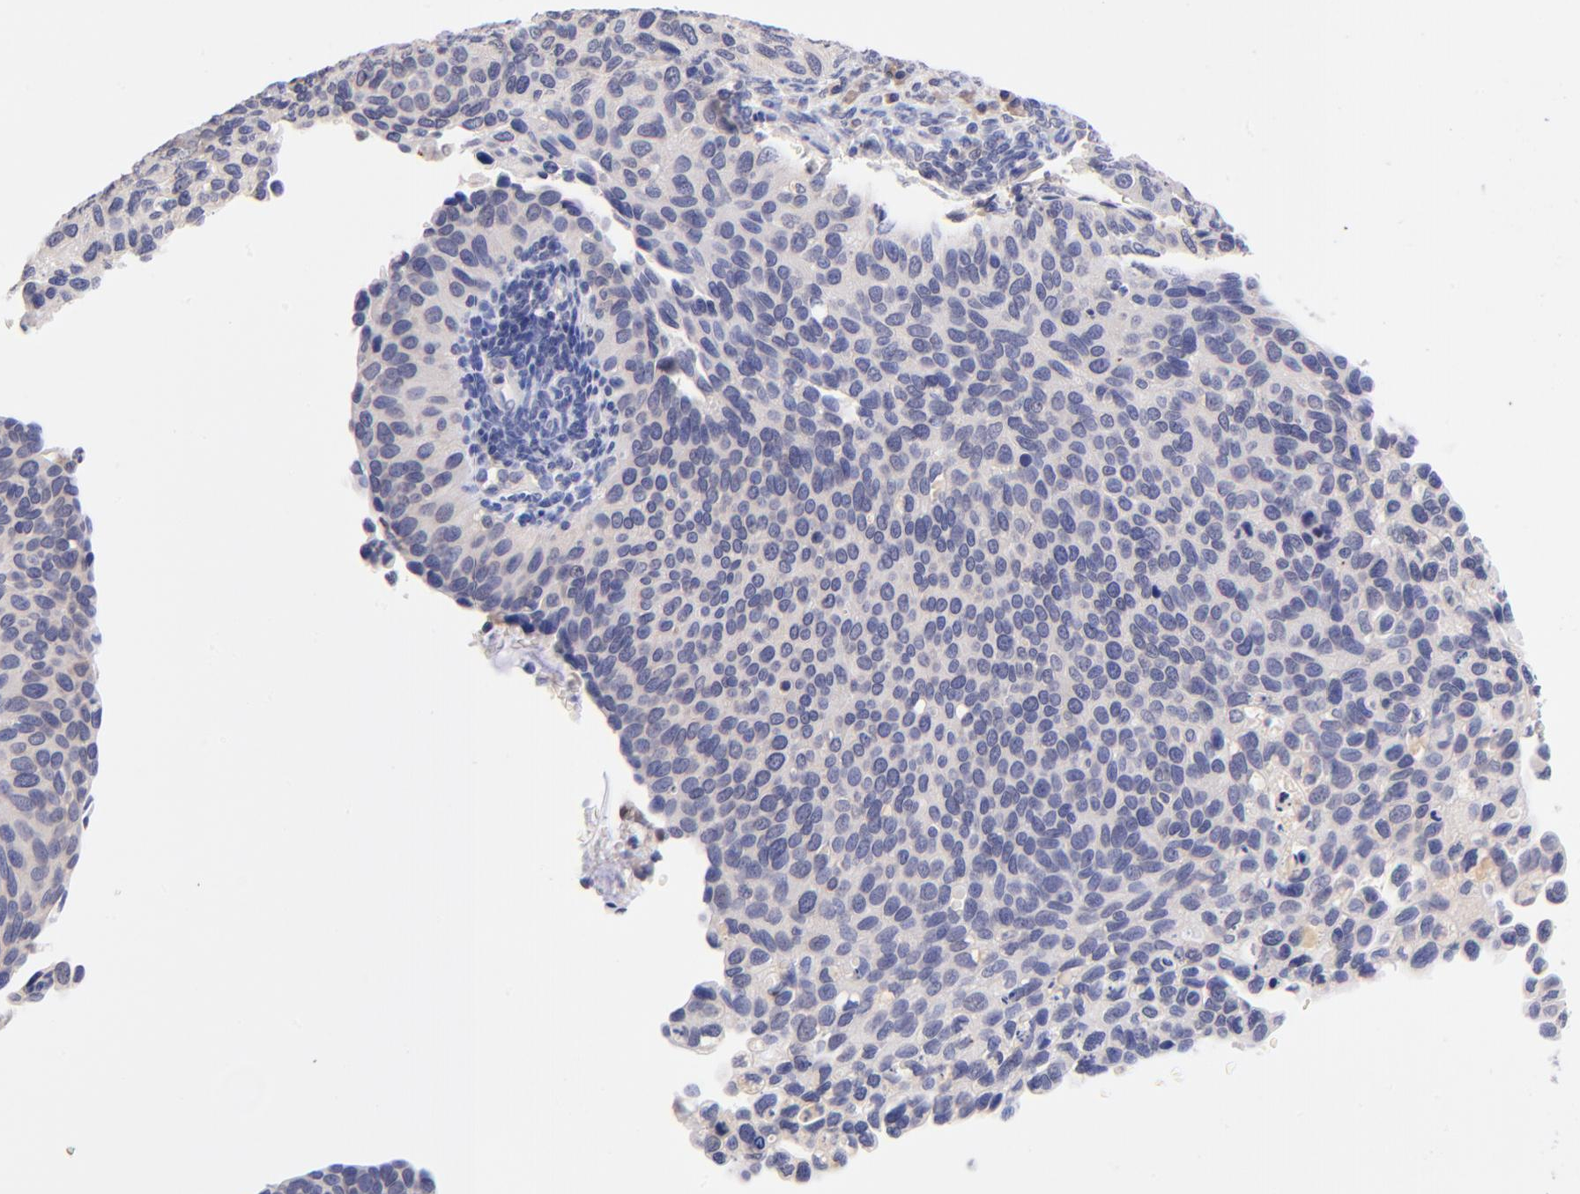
{"staining": {"intensity": "weak", "quantity": "25%-75%", "location": "cytoplasmic/membranous"}, "tissue": "cervical cancer", "cell_type": "Tumor cells", "image_type": "cancer", "snomed": [{"axis": "morphology", "description": "Adenocarcinoma, NOS"}, {"axis": "topography", "description": "Cervix"}], "caption": "Immunohistochemistry of adenocarcinoma (cervical) reveals low levels of weak cytoplasmic/membranous staining in approximately 25%-75% of tumor cells.", "gene": "RPL11", "patient": {"sex": "female", "age": 29}}